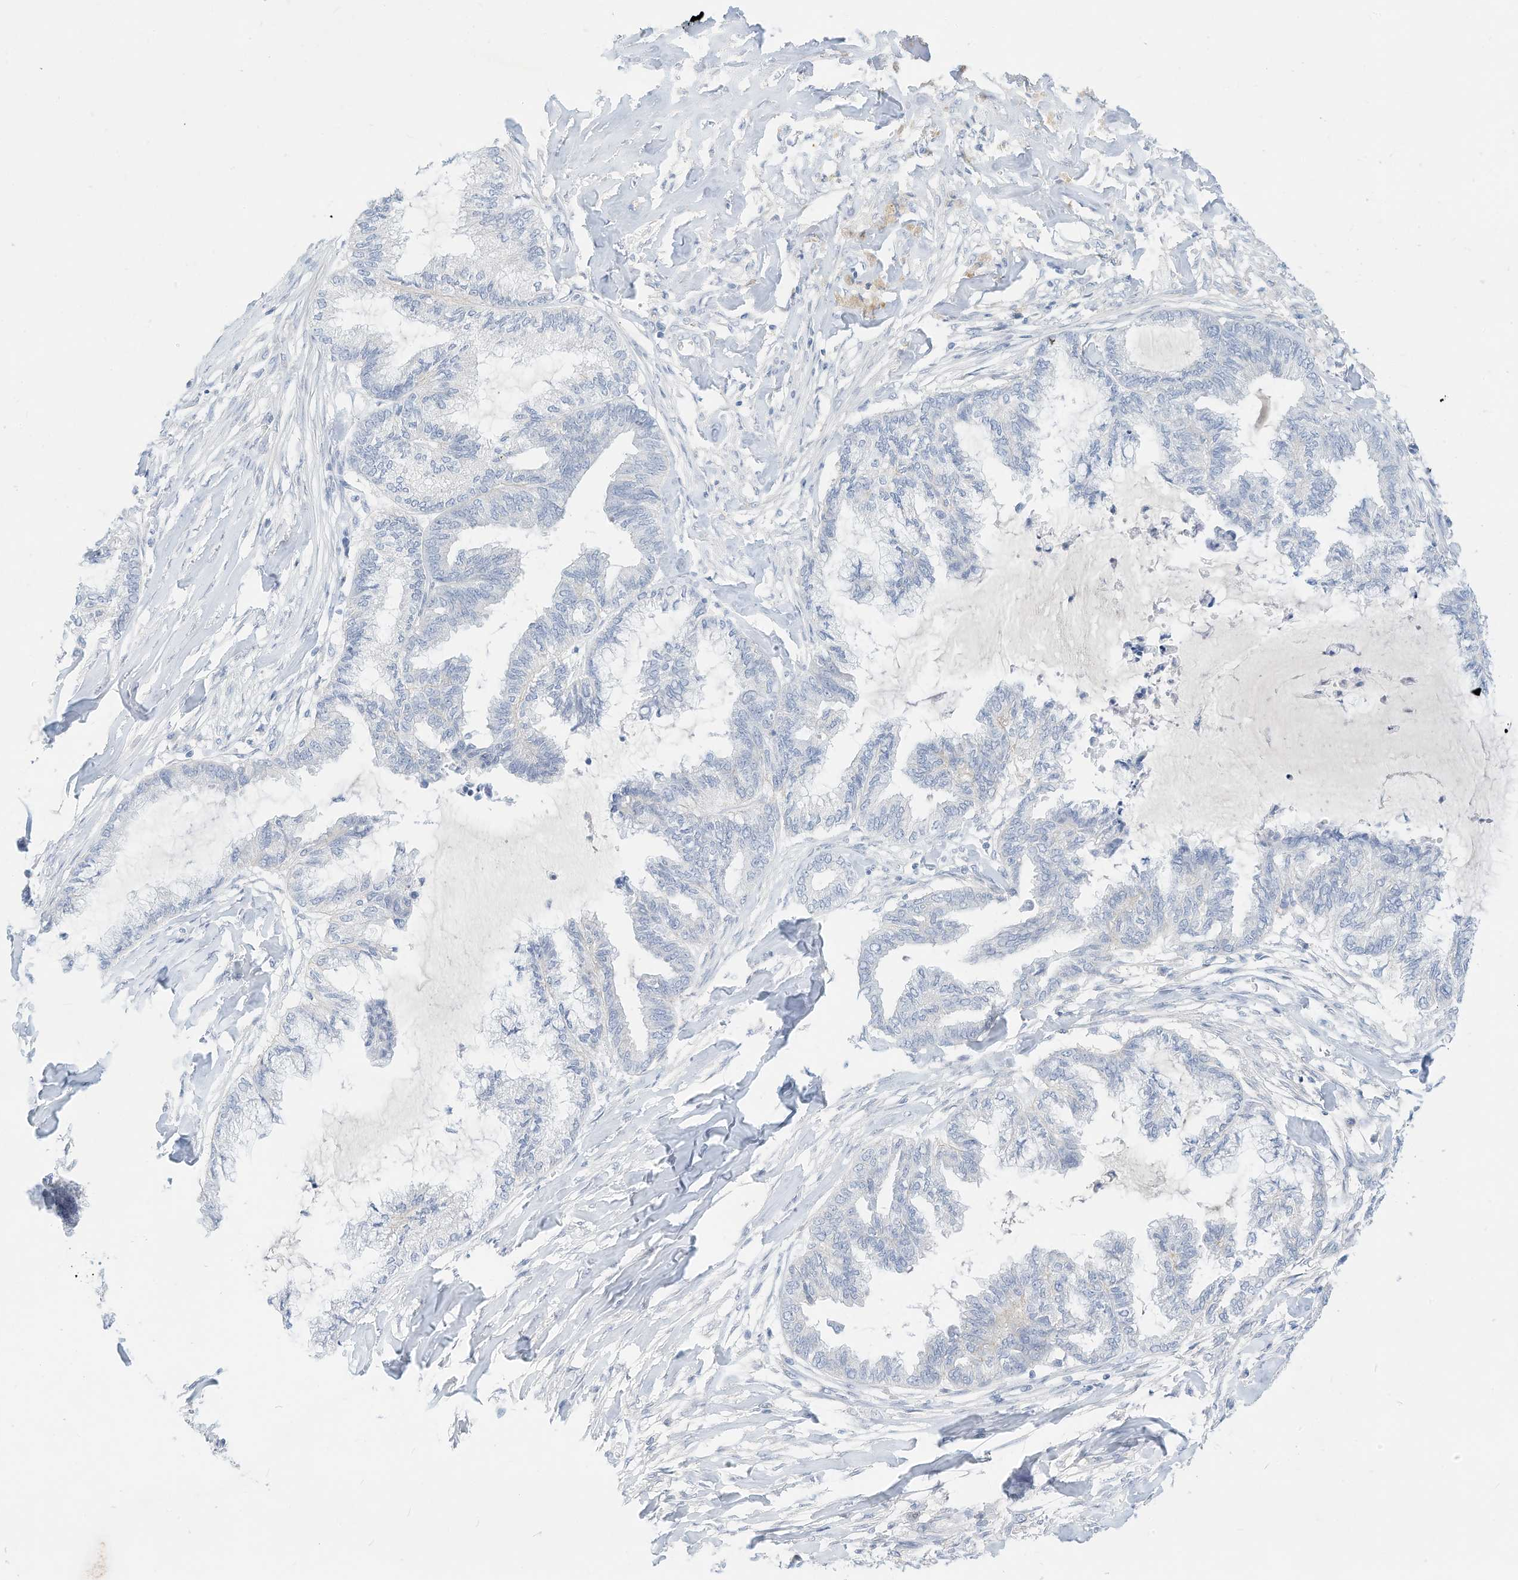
{"staining": {"intensity": "negative", "quantity": "none", "location": "none"}, "tissue": "endometrial cancer", "cell_type": "Tumor cells", "image_type": "cancer", "snomed": [{"axis": "morphology", "description": "Adenocarcinoma, NOS"}, {"axis": "topography", "description": "Endometrium"}], "caption": "Immunohistochemical staining of human endometrial cancer (adenocarcinoma) reveals no significant staining in tumor cells.", "gene": "SPOCD1", "patient": {"sex": "female", "age": 86}}